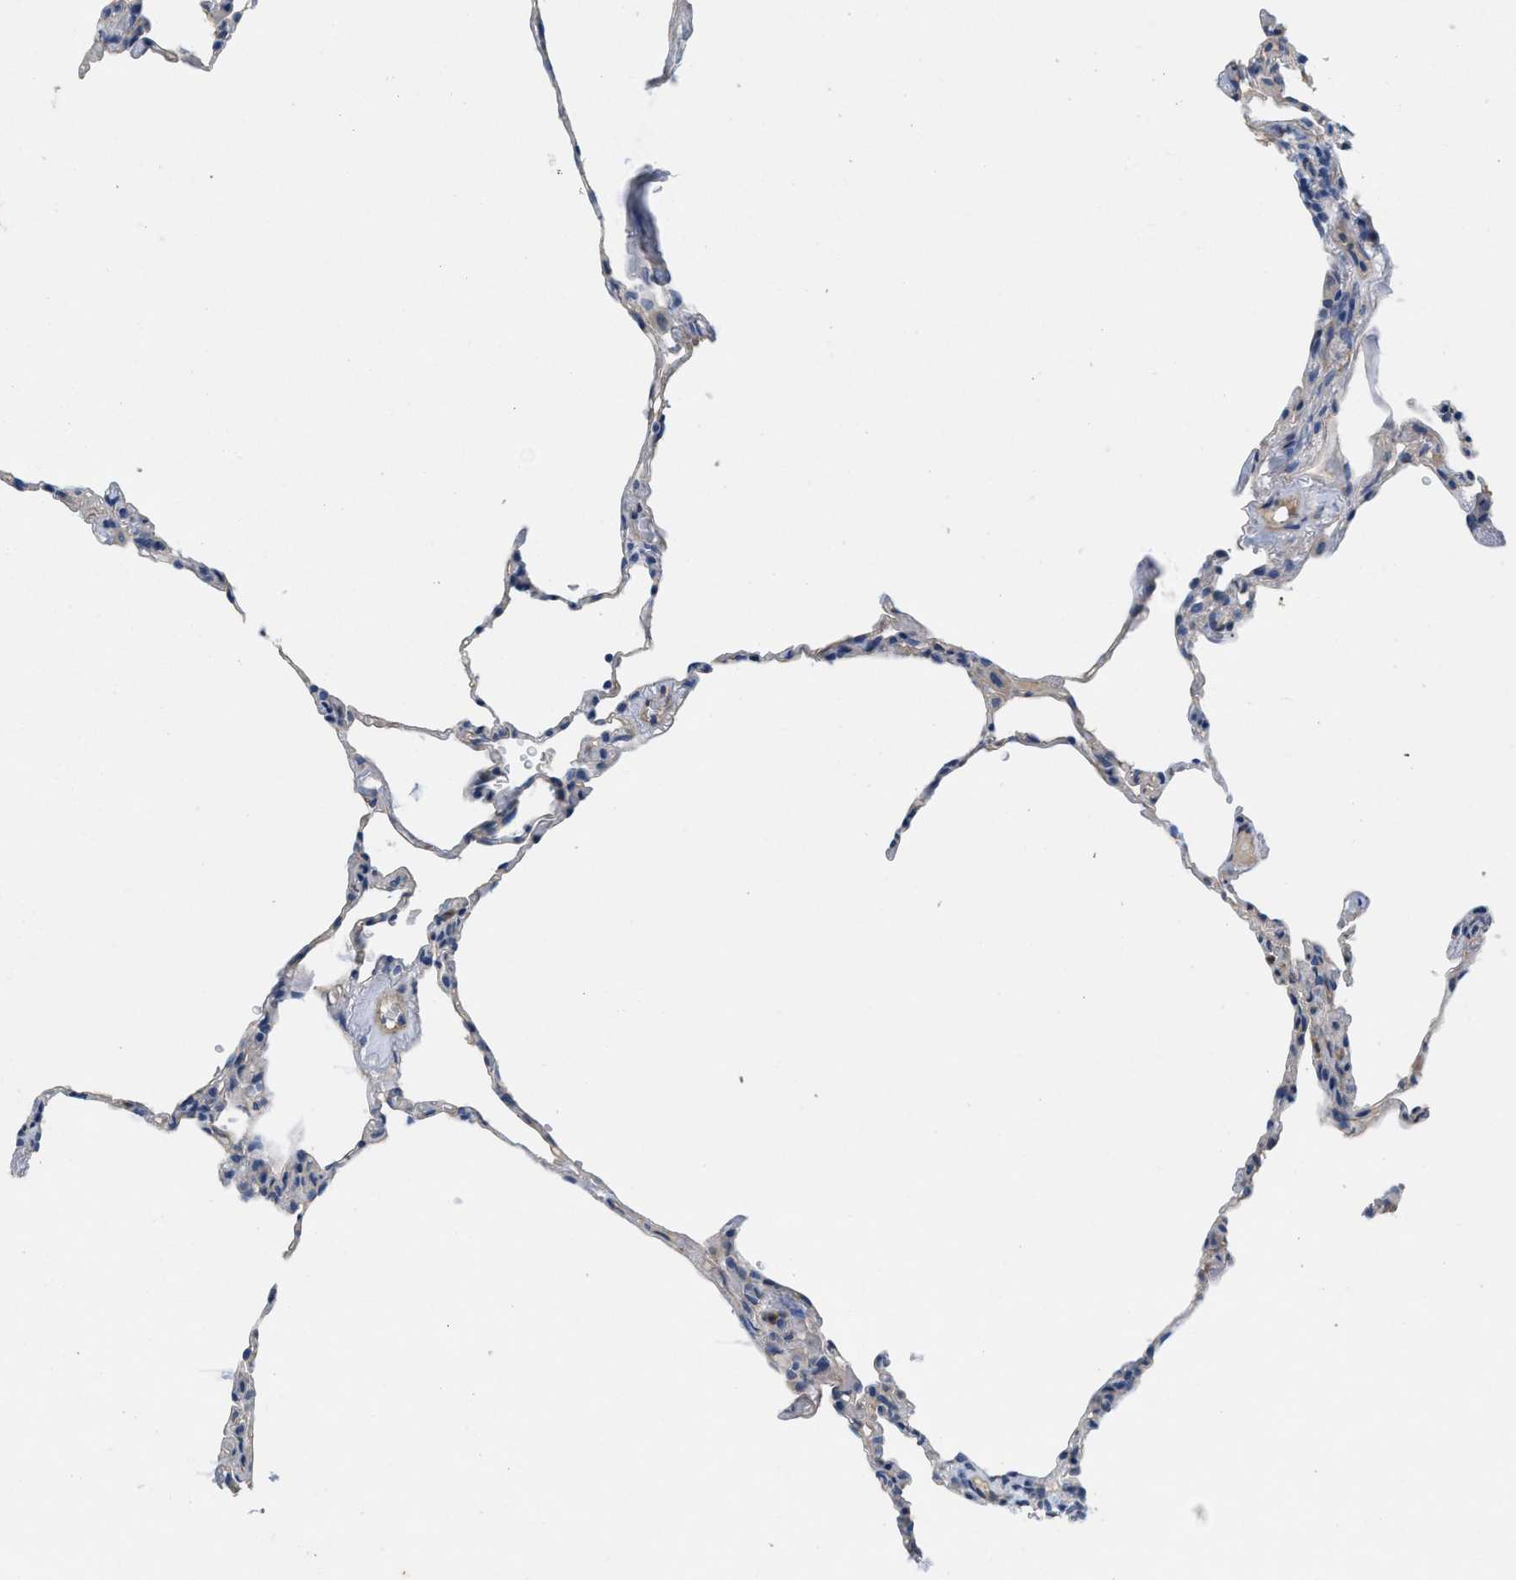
{"staining": {"intensity": "negative", "quantity": "none", "location": "none"}, "tissue": "lung", "cell_type": "Alveolar cells", "image_type": "normal", "snomed": [{"axis": "morphology", "description": "Normal tissue, NOS"}, {"axis": "topography", "description": "Lung"}], "caption": "DAB immunohistochemical staining of normal lung demonstrates no significant expression in alveolar cells. The staining was performed using DAB (3,3'-diaminobenzidine) to visualize the protein expression in brown, while the nuclei were stained in blue with hematoxylin (Magnification: 20x).", "gene": "CPA2", "patient": {"sex": "male", "age": 59}}